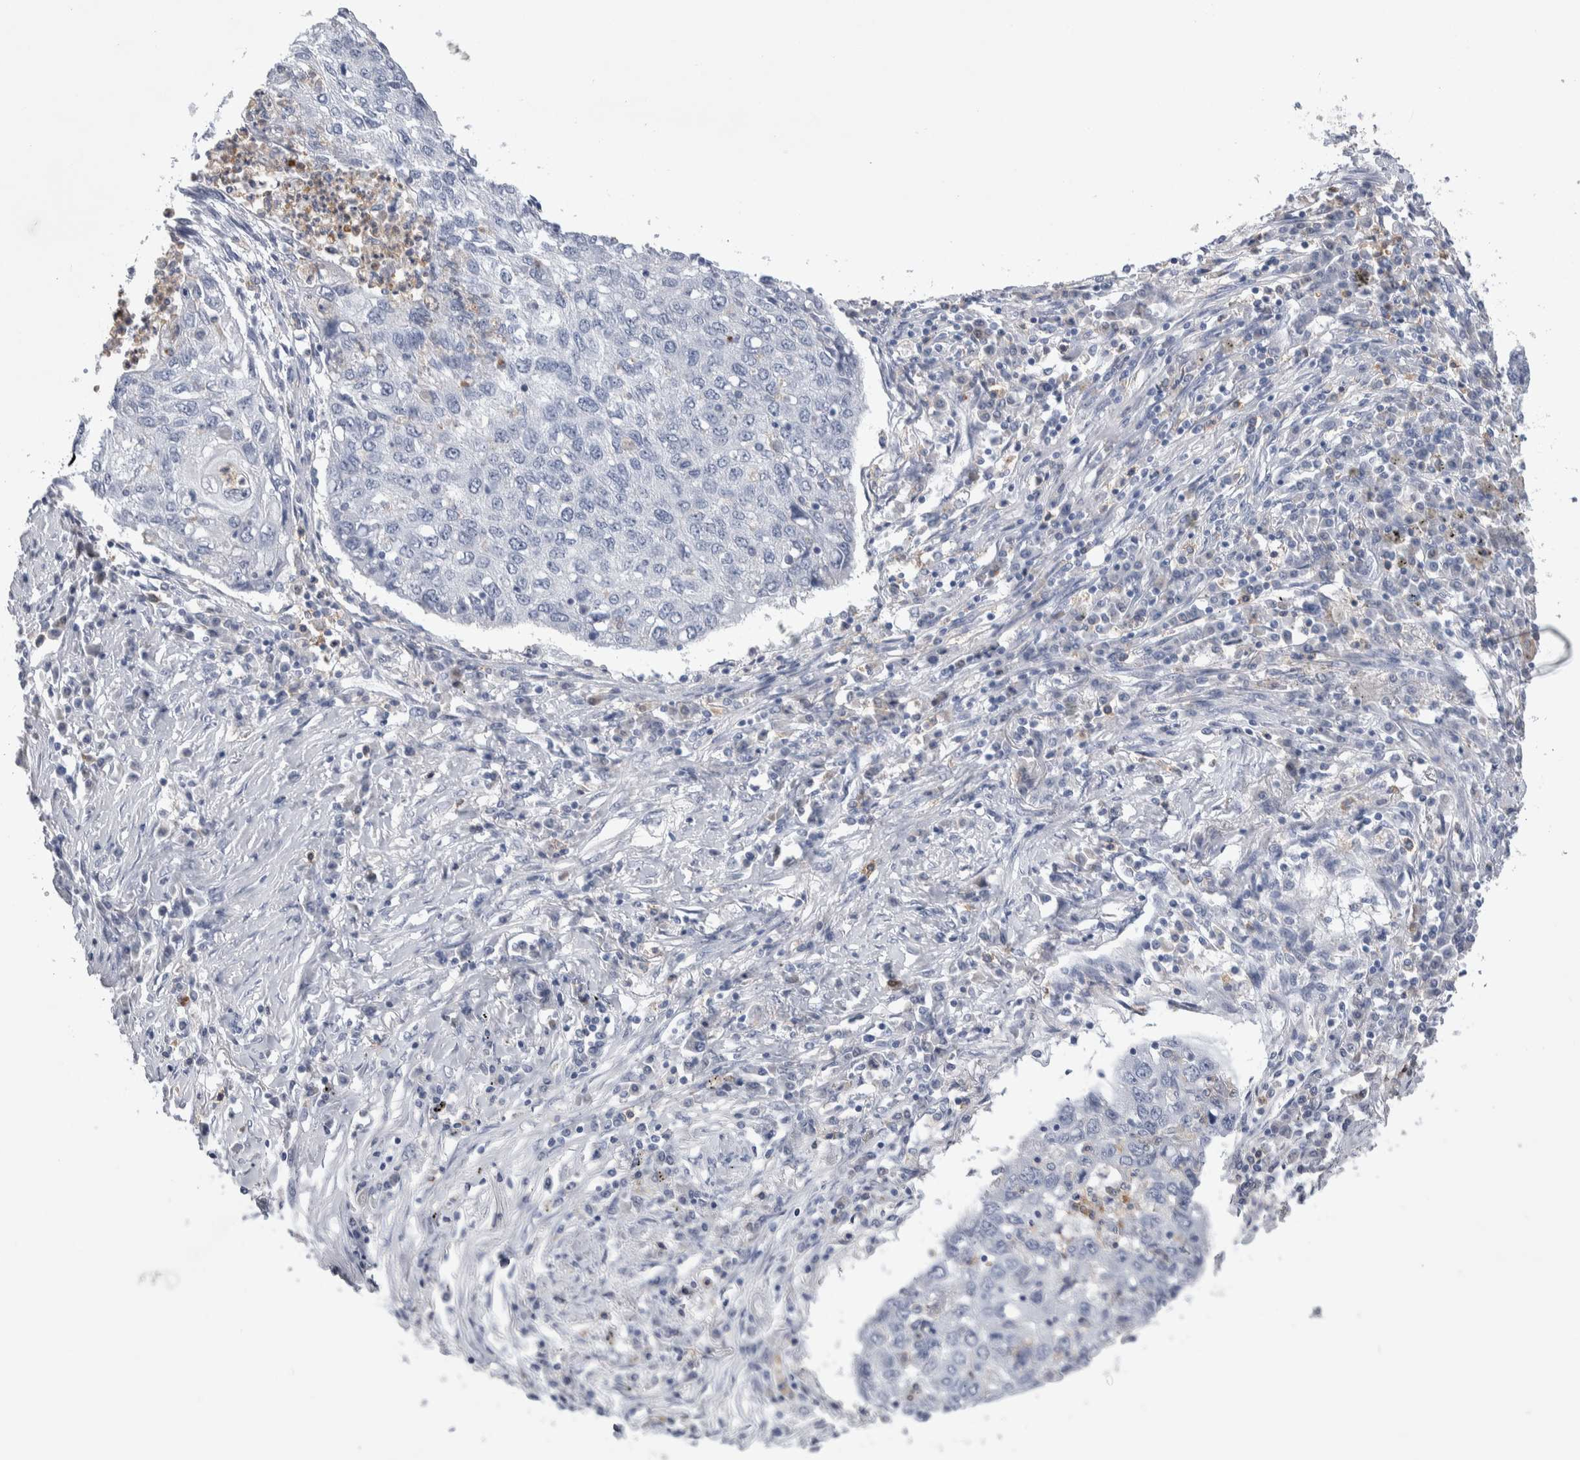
{"staining": {"intensity": "negative", "quantity": "none", "location": "none"}, "tissue": "lung cancer", "cell_type": "Tumor cells", "image_type": "cancer", "snomed": [{"axis": "morphology", "description": "Squamous cell carcinoma, NOS"}, {"axis": "topography", "description": "Lung"}], "caption": "Histopathology image shows no significant protein staining in tumor cells of lung cancer (squamous cell carcinoma).", "gene": "LURAP1L", "patient": {"sex": "female", "age": 63}}